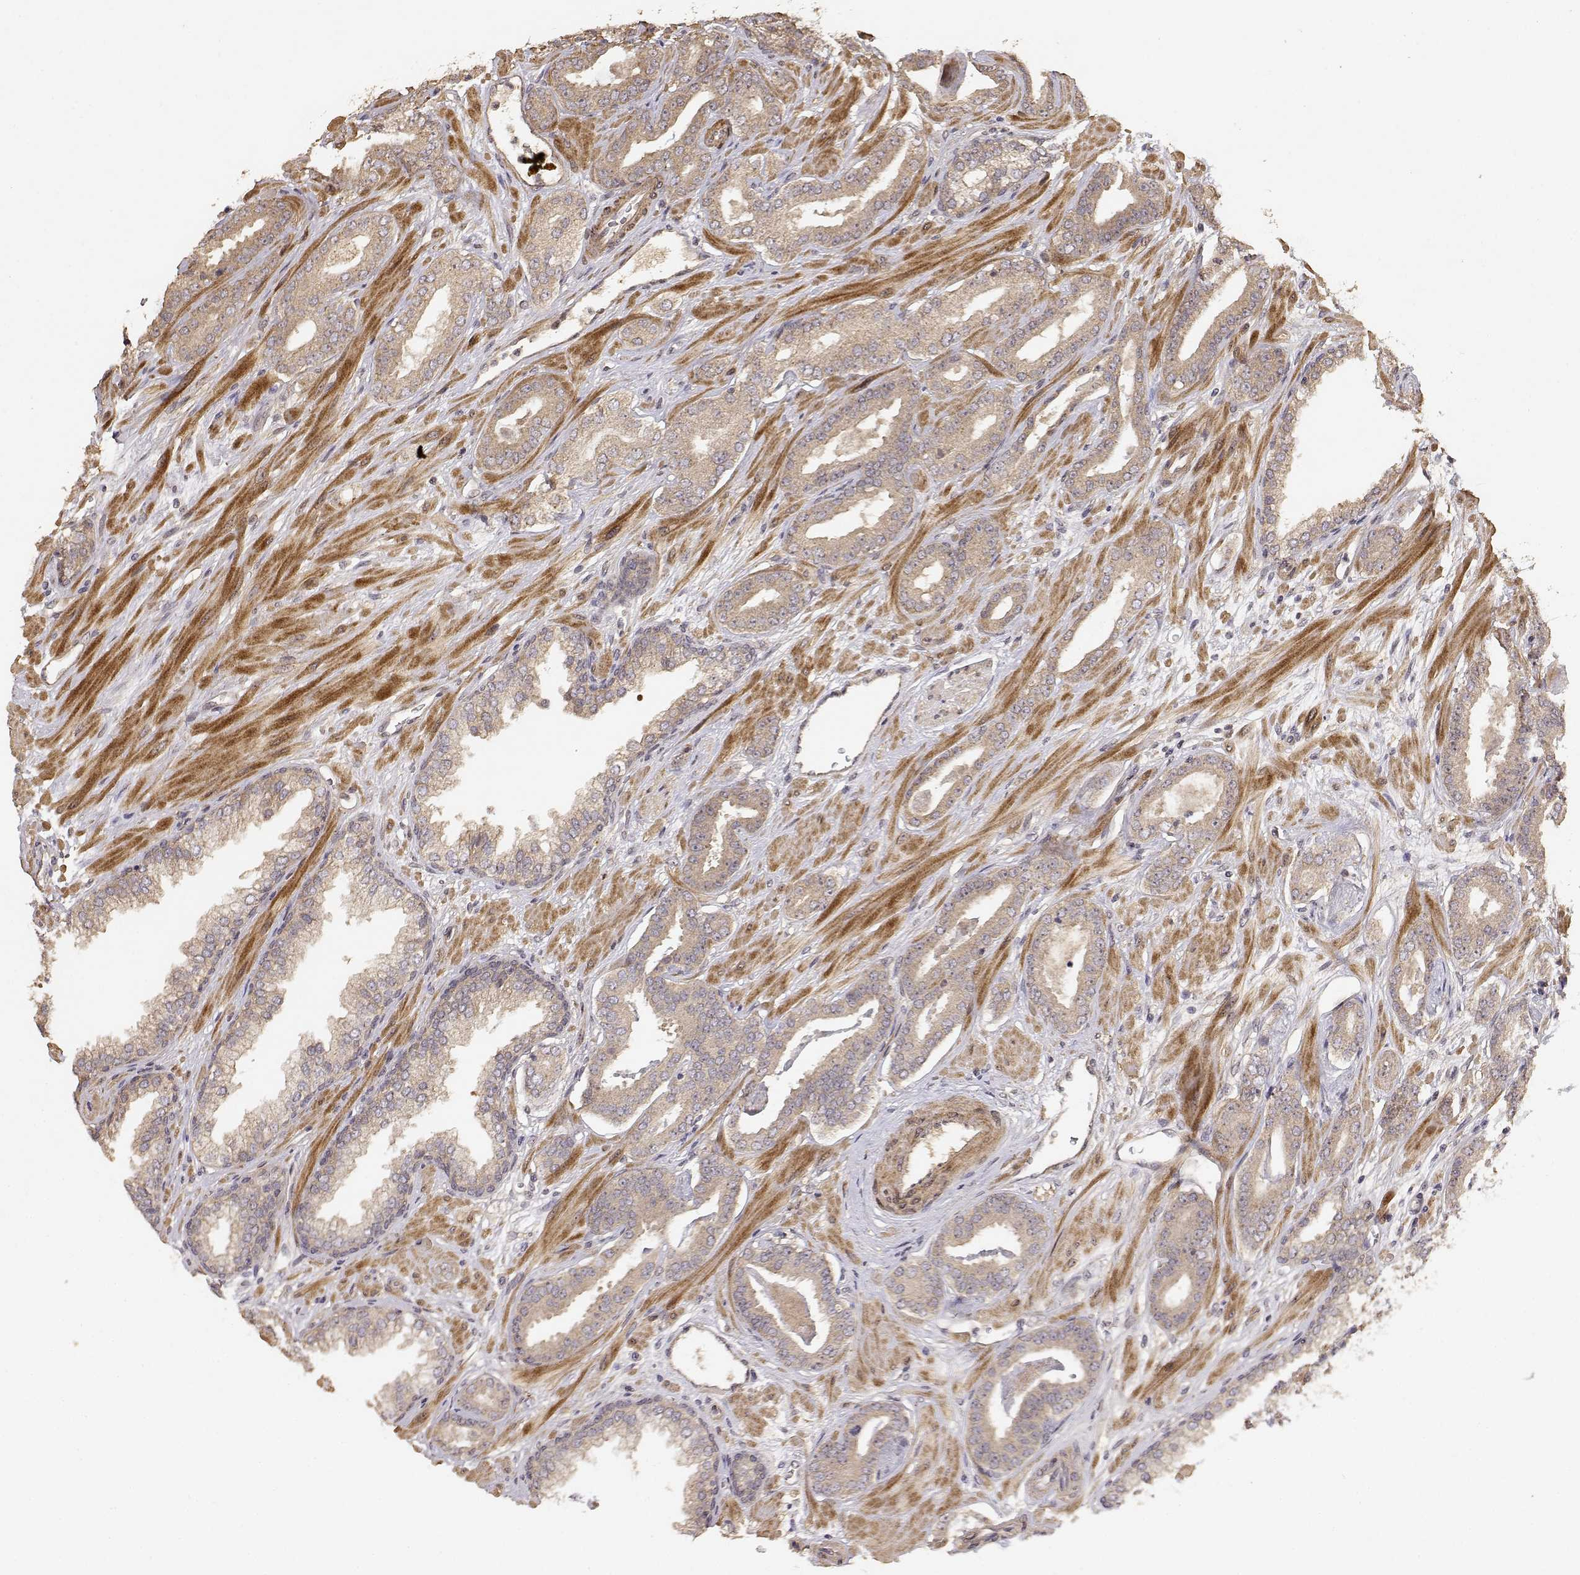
{"staining": {"intensity": "weak", "quantity": ">75%", "location": "cytoplasmic/membranous"}, "tissue": "prostate cancer", "cell_type": "Tumor cells", "image_type": "cancer", "snomed": [{"axis": "morphology", "description": "Adenocarcinoma, Low grade"}, {"axis": "topography", "description": "Prostate"}], "caption": "The photomicrograph shows a brown stain indicating the presence of a protein in the cytoplasmic/membranous of tumor cells in prostate adenocarcinoma (low-grade).", "gene": "PICK1", "patient": {"sex": "male", "age": 61}}